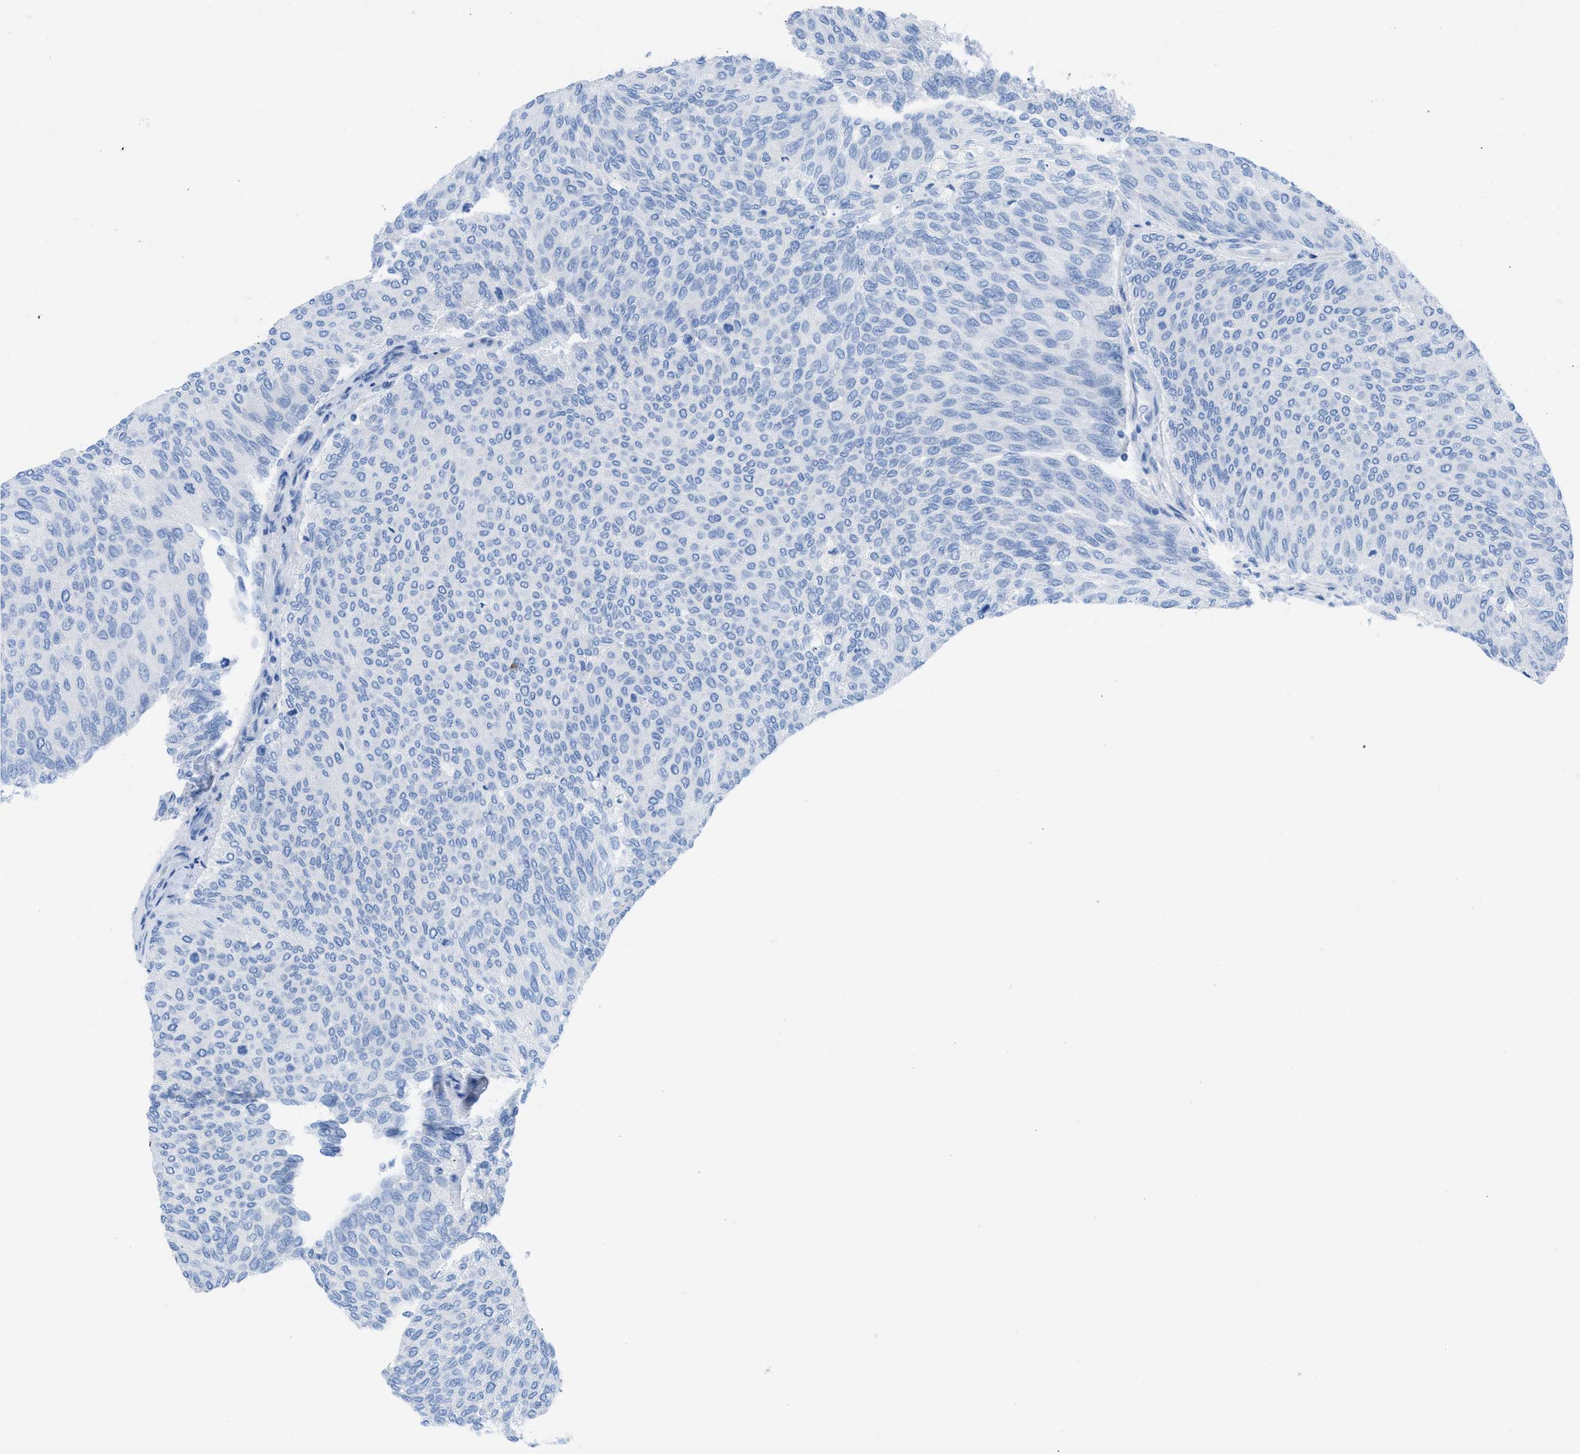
{"staining": {"intensity": "negative", "quantity": "none", "location": "none"}, "tissue": "urothelial cancer", "cell_type": "Tumor cells", "image_type": "cancer", "snomed": [{"axis": "morphology", "description": "Urothelial carcinoma, Low grade"}, {"axis": "topography", "description": "Urinary bladder"}], "caption": "Tumor cells show no significant positivity in urothelial cancer. (DAB (3,3'-diaminobenzidine) IHC with hematoxylin counter stain).", "gene": "TCL1A", "patient": {"sex": "female", "age": 79}}